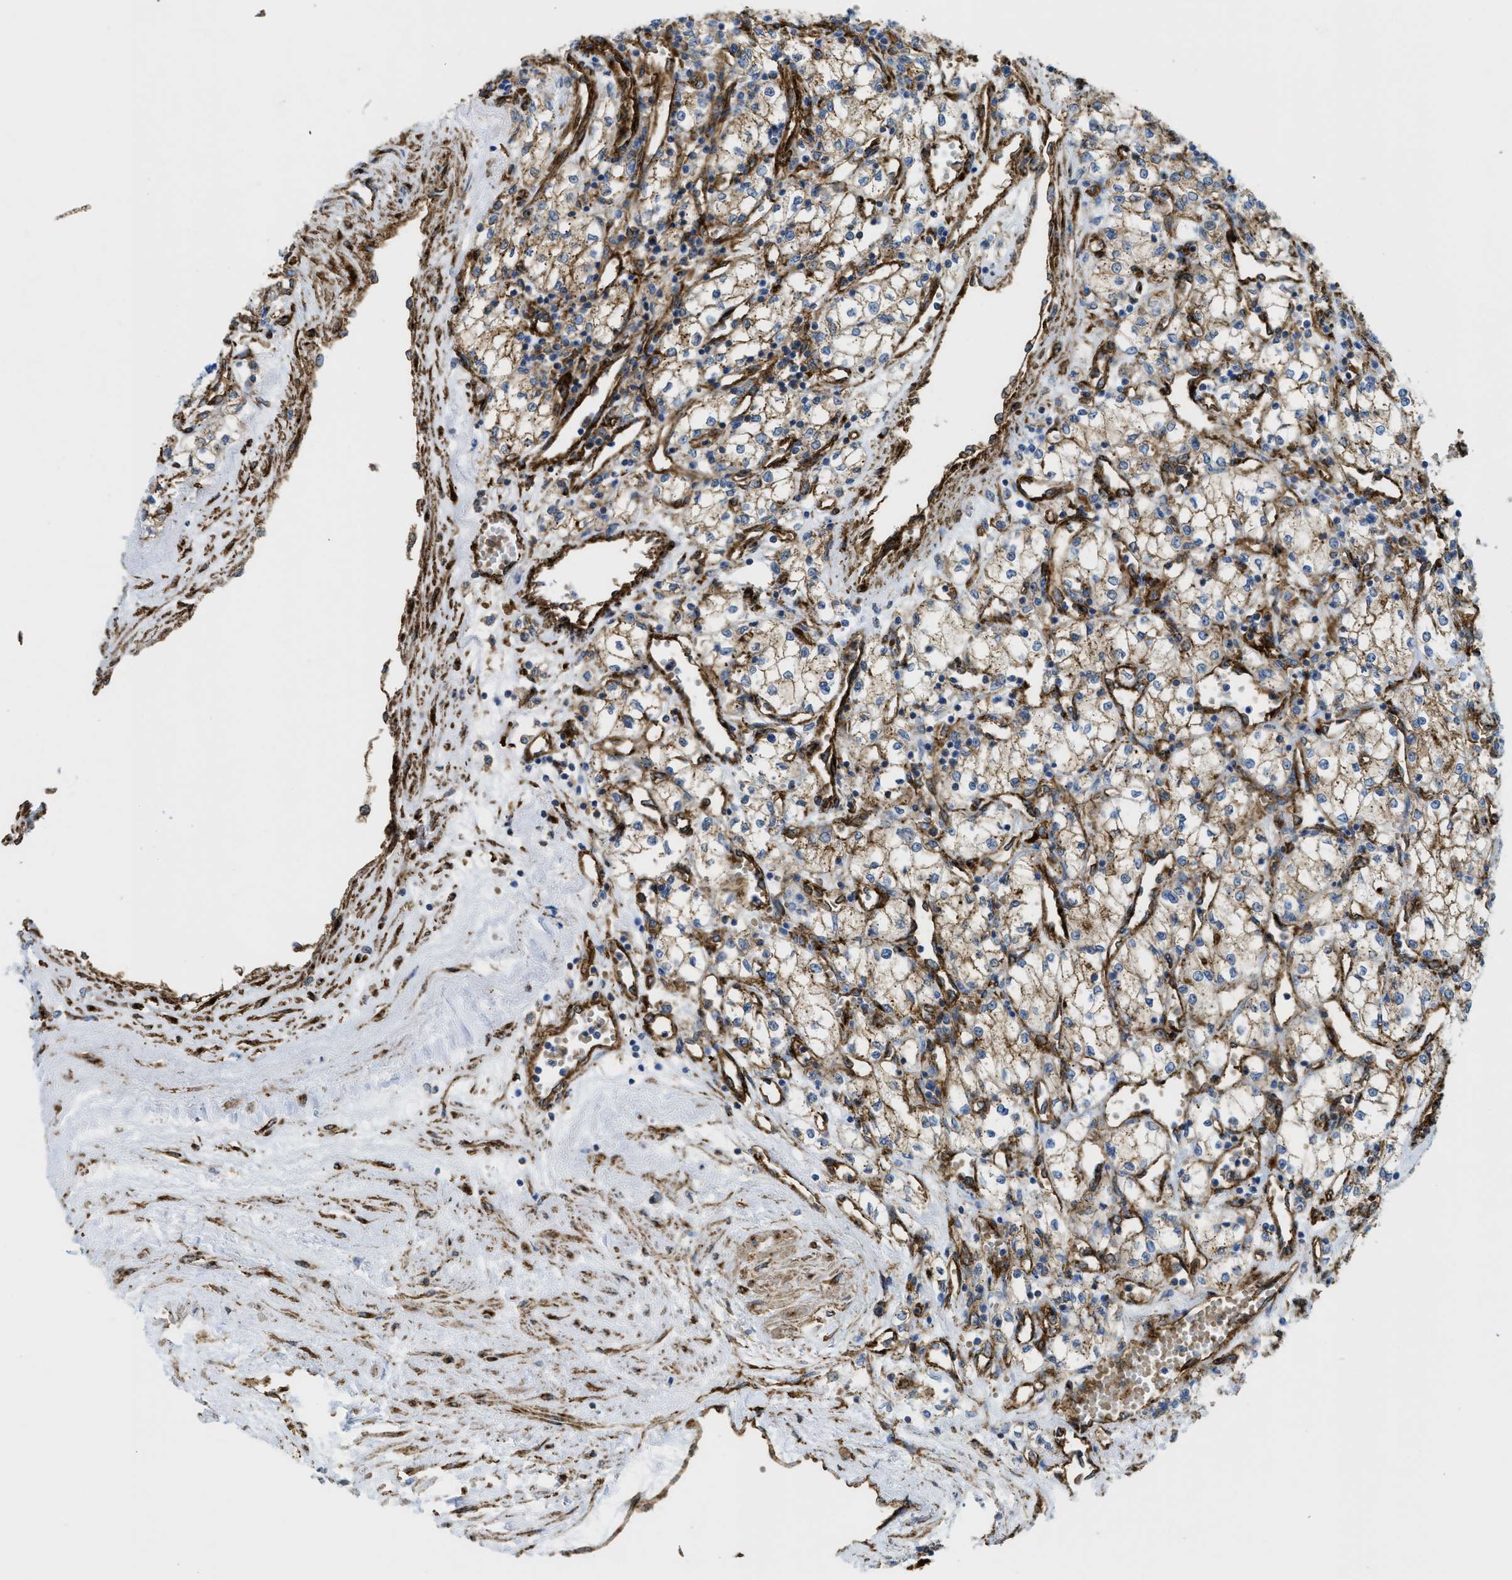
{"staining": {"intensity": "moderate", "quantity": ">75%", "location": "cytoplasmic/membranous"}, "tissue": "renal cancer", "cell_type": "Tumor cells", "image_type": "cancer", "snomed": [{"axis": "morphology", "description": "Adenocarcinoma, NOS"}, {"axis": "topography", "description": "Kidney"}], "caption": "Adenocarcinoma (renal) stained with DAB (3,3'-diaminobenzidine) immunohistochemistry (IHC) reveals medium levels of moderate cytoplasmic/membranous positivity in approximately >75% of tumor cells.", "gene": "HIP1", "patient": {"sex": "male", "age": 59}}